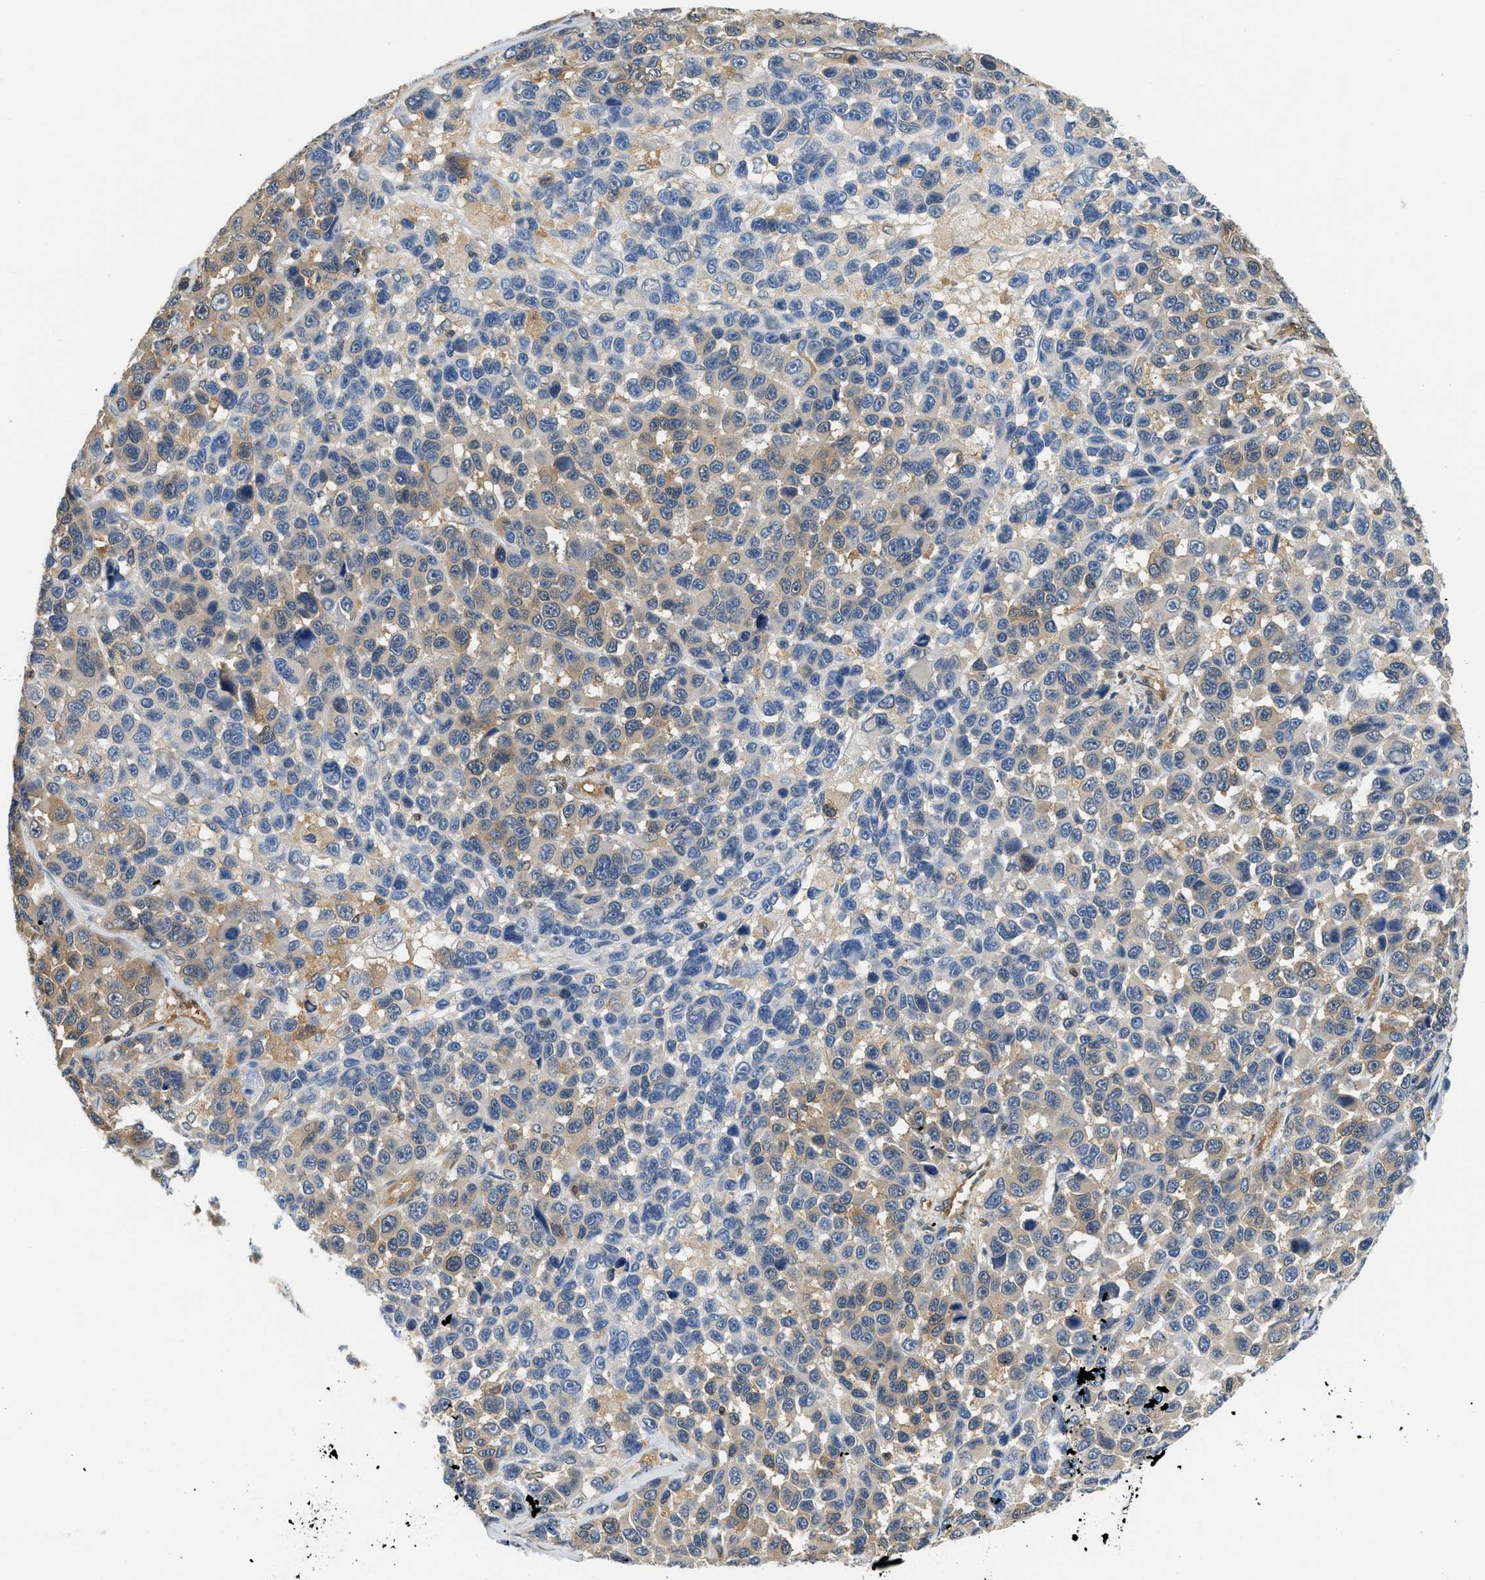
{"staining": {"intensity": "weak", "quantity": "25%-75%", "location": "cytoplasmic/membranous"}, "tissue": "melanoma", "cell_type": "Tumor cells", "image_type": "cancer", "snomed": [{"axis": "morphology", "description": "Malignant melanoma, NOS"}, {"axis": "topography", "description": "Skin"}], "caption": "Immunohistochemistry image of melanoma stained for a protein (brown), which demonstrates low levels of weak cytoplasmic/membranous expression in about 25%-75% of tumor cells.", "gene": "EIF4EBP2", "patient": {"sex": "male", "age": 53}}